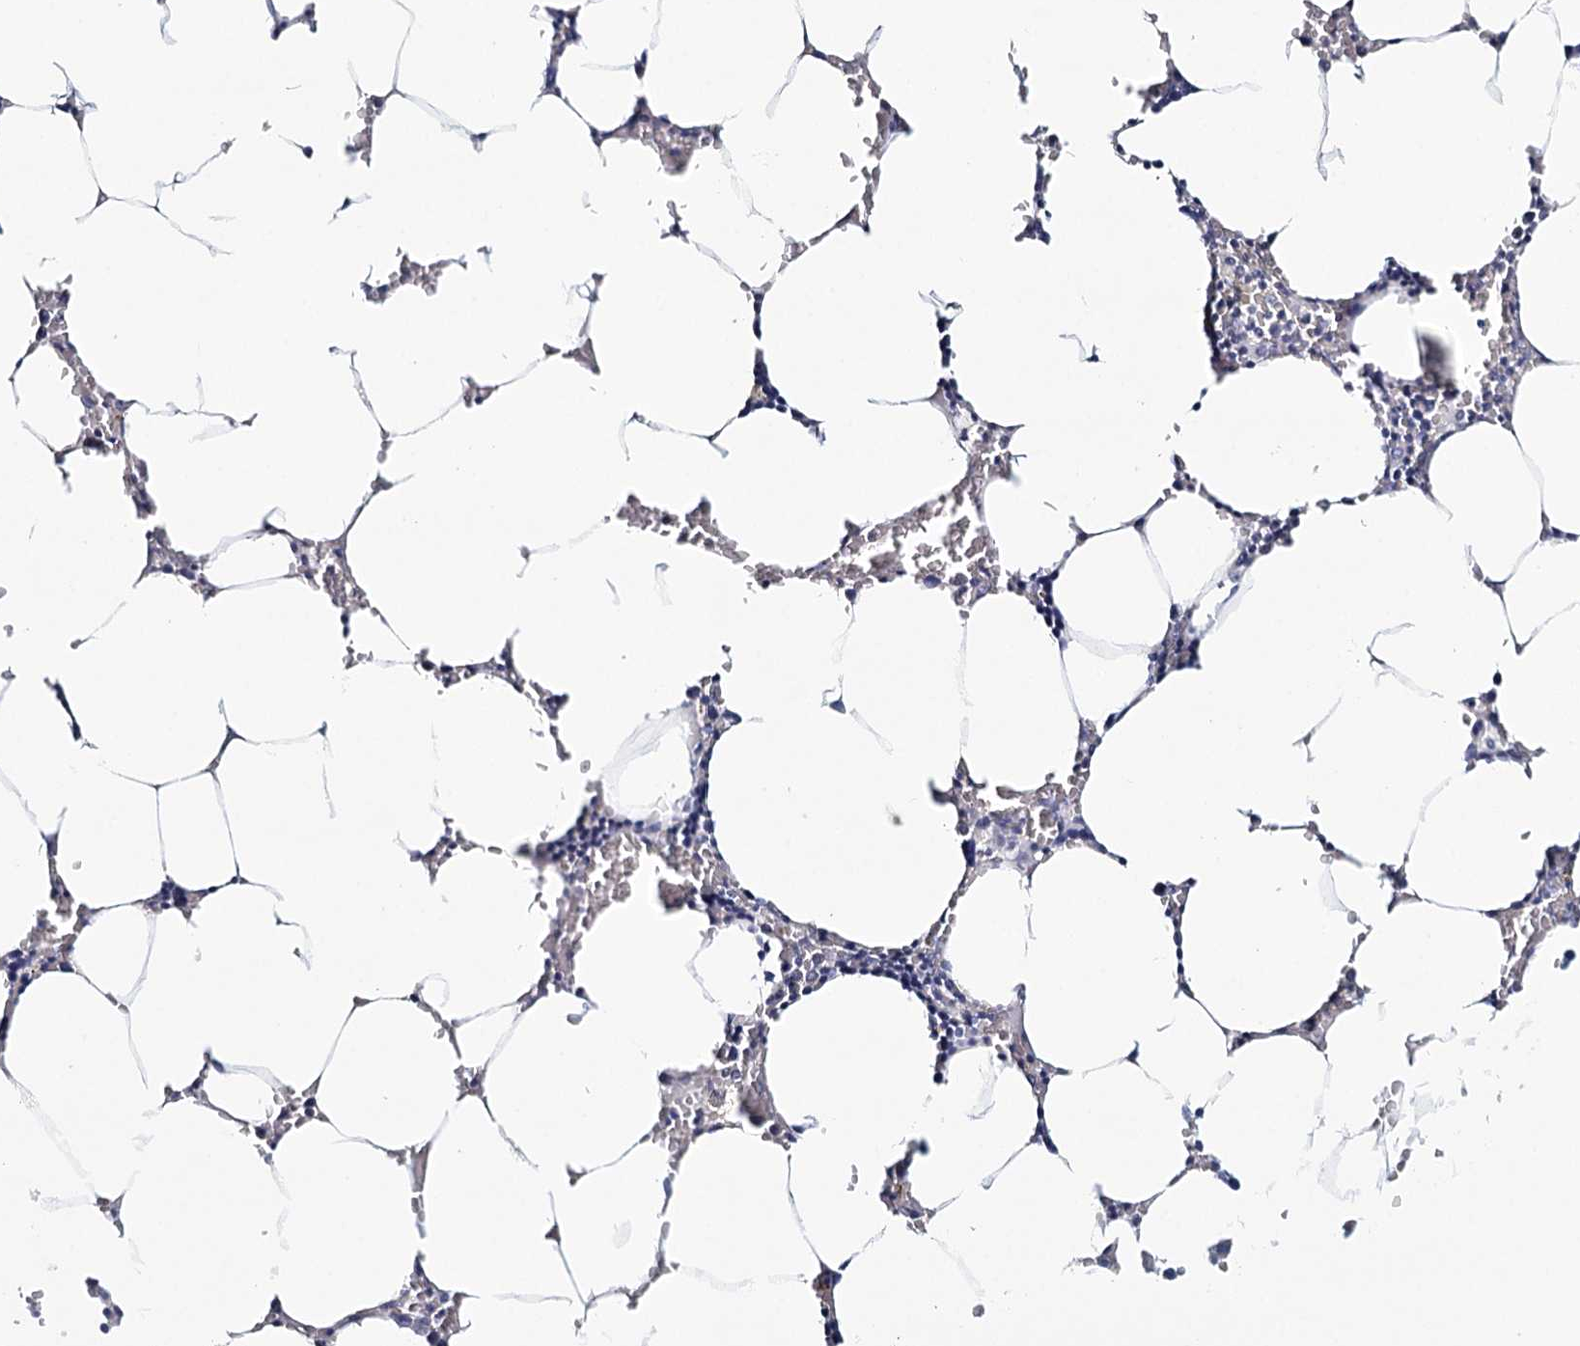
{"staining": {"intensity": "negative", "quantity": "none", "location": "none"}, "tissue": "bone marrow", "cell_type": "Hematopoietic cells", "image_type": "normal", "snomed": [{"axis": "morphology", "description": "Normal tissue, NOS"}, {"axis": "topography", "description": "Bone marrow"}], "caption": "A photomicrograph of bone marrow stained for a protein exhibits no brown staining in hematopoietic cells.", "gene": "HSPA4L", "patient": {"sex": "male", "age": 70}}